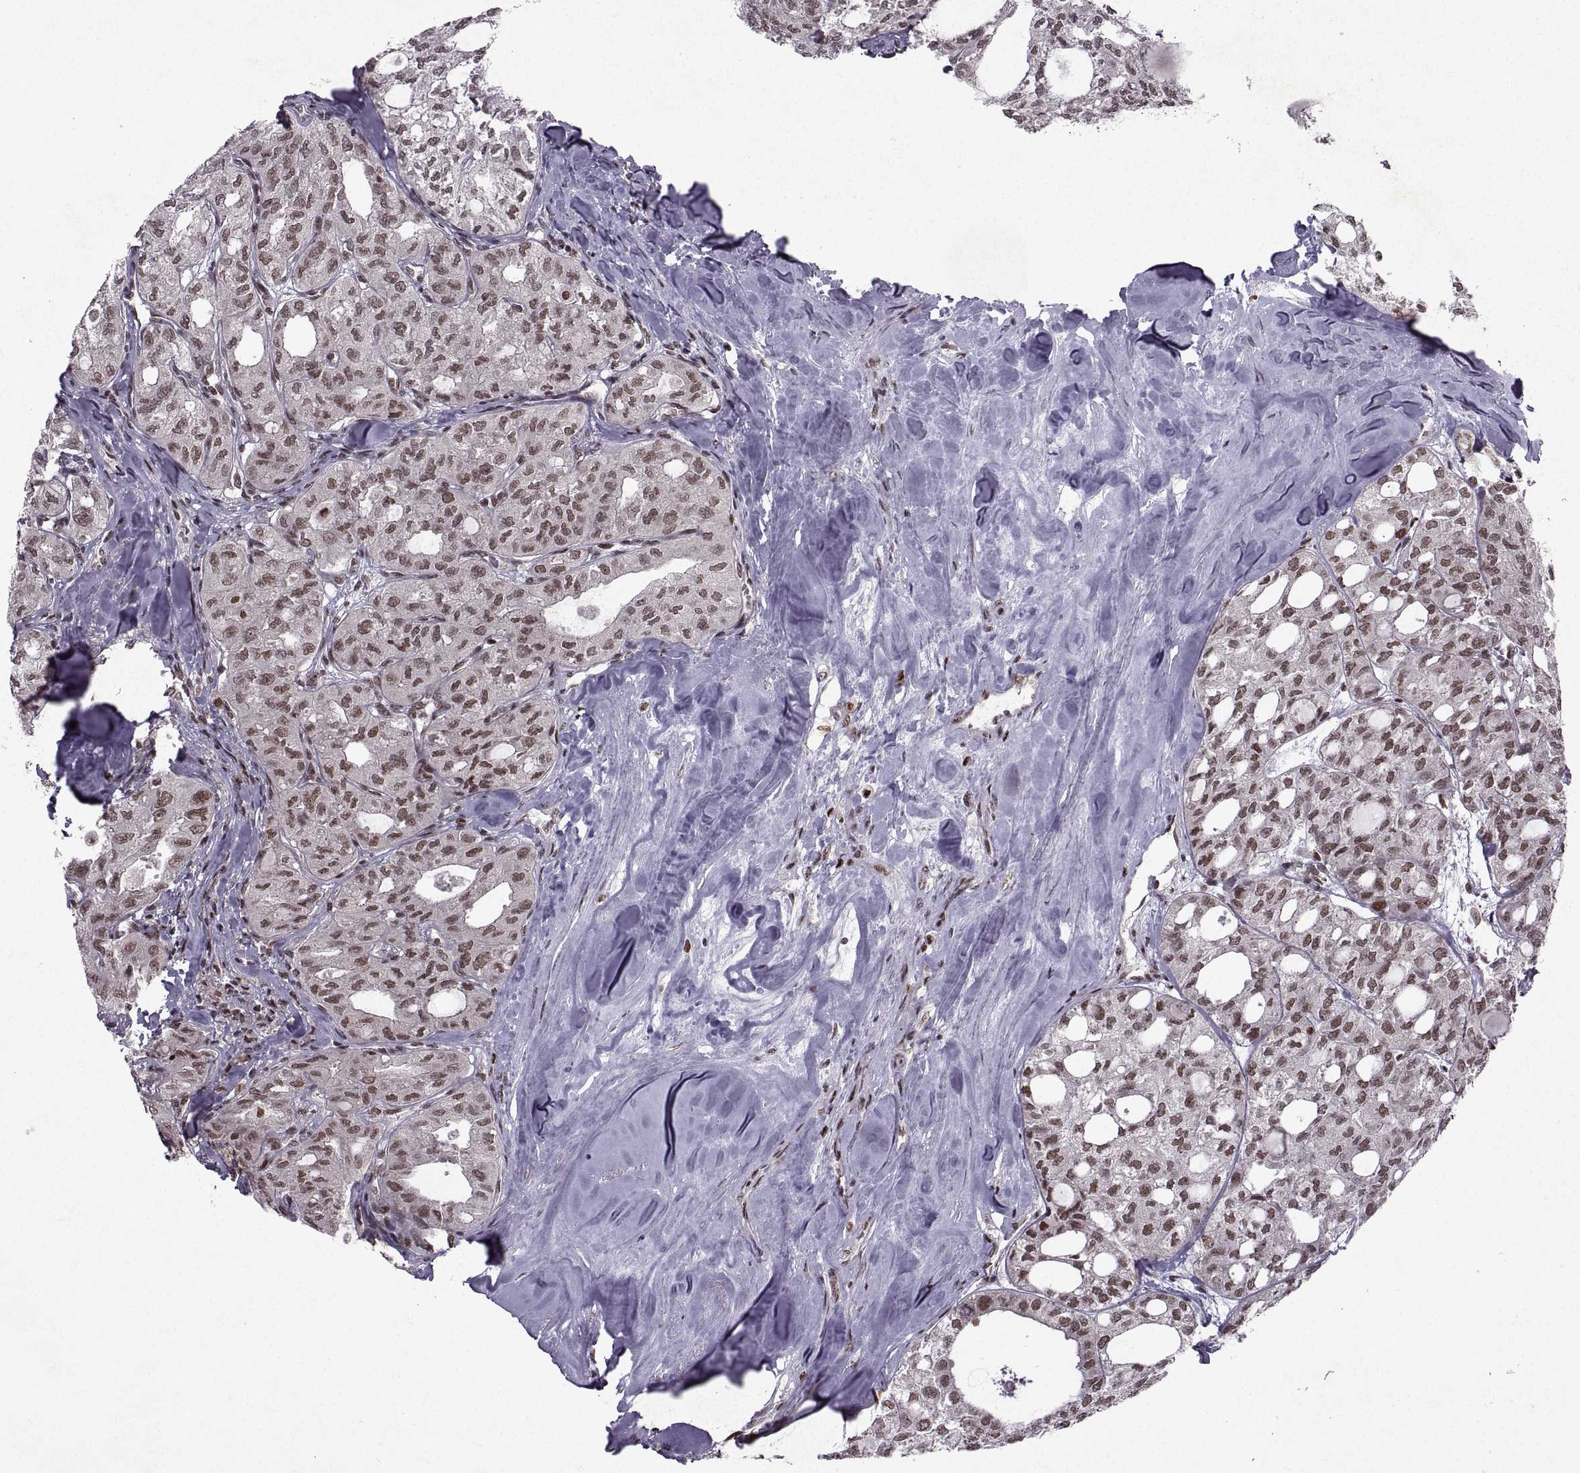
{"staining": {"intensity": "moderate", "quantity": ">75%", "location": "nuclear"}, "tissue": "thyroid cancer", "cell_type": "Tumor cells", "image_type": "cancer", "snomed": [{"axis": "morphology", "description": "Follicular adenoma carcinoma, NOS"}, {"axis": "topography", "description": "Thyroid gland"}], "caption": "Brown immunohistochemical staining in follicular adenoma carcinoma (thyroid) reveals moderate nuclear staining in approximately >75% of tumor cells.", "gene": "MT1E", "patient": {"sex": "male", "age": 75}}